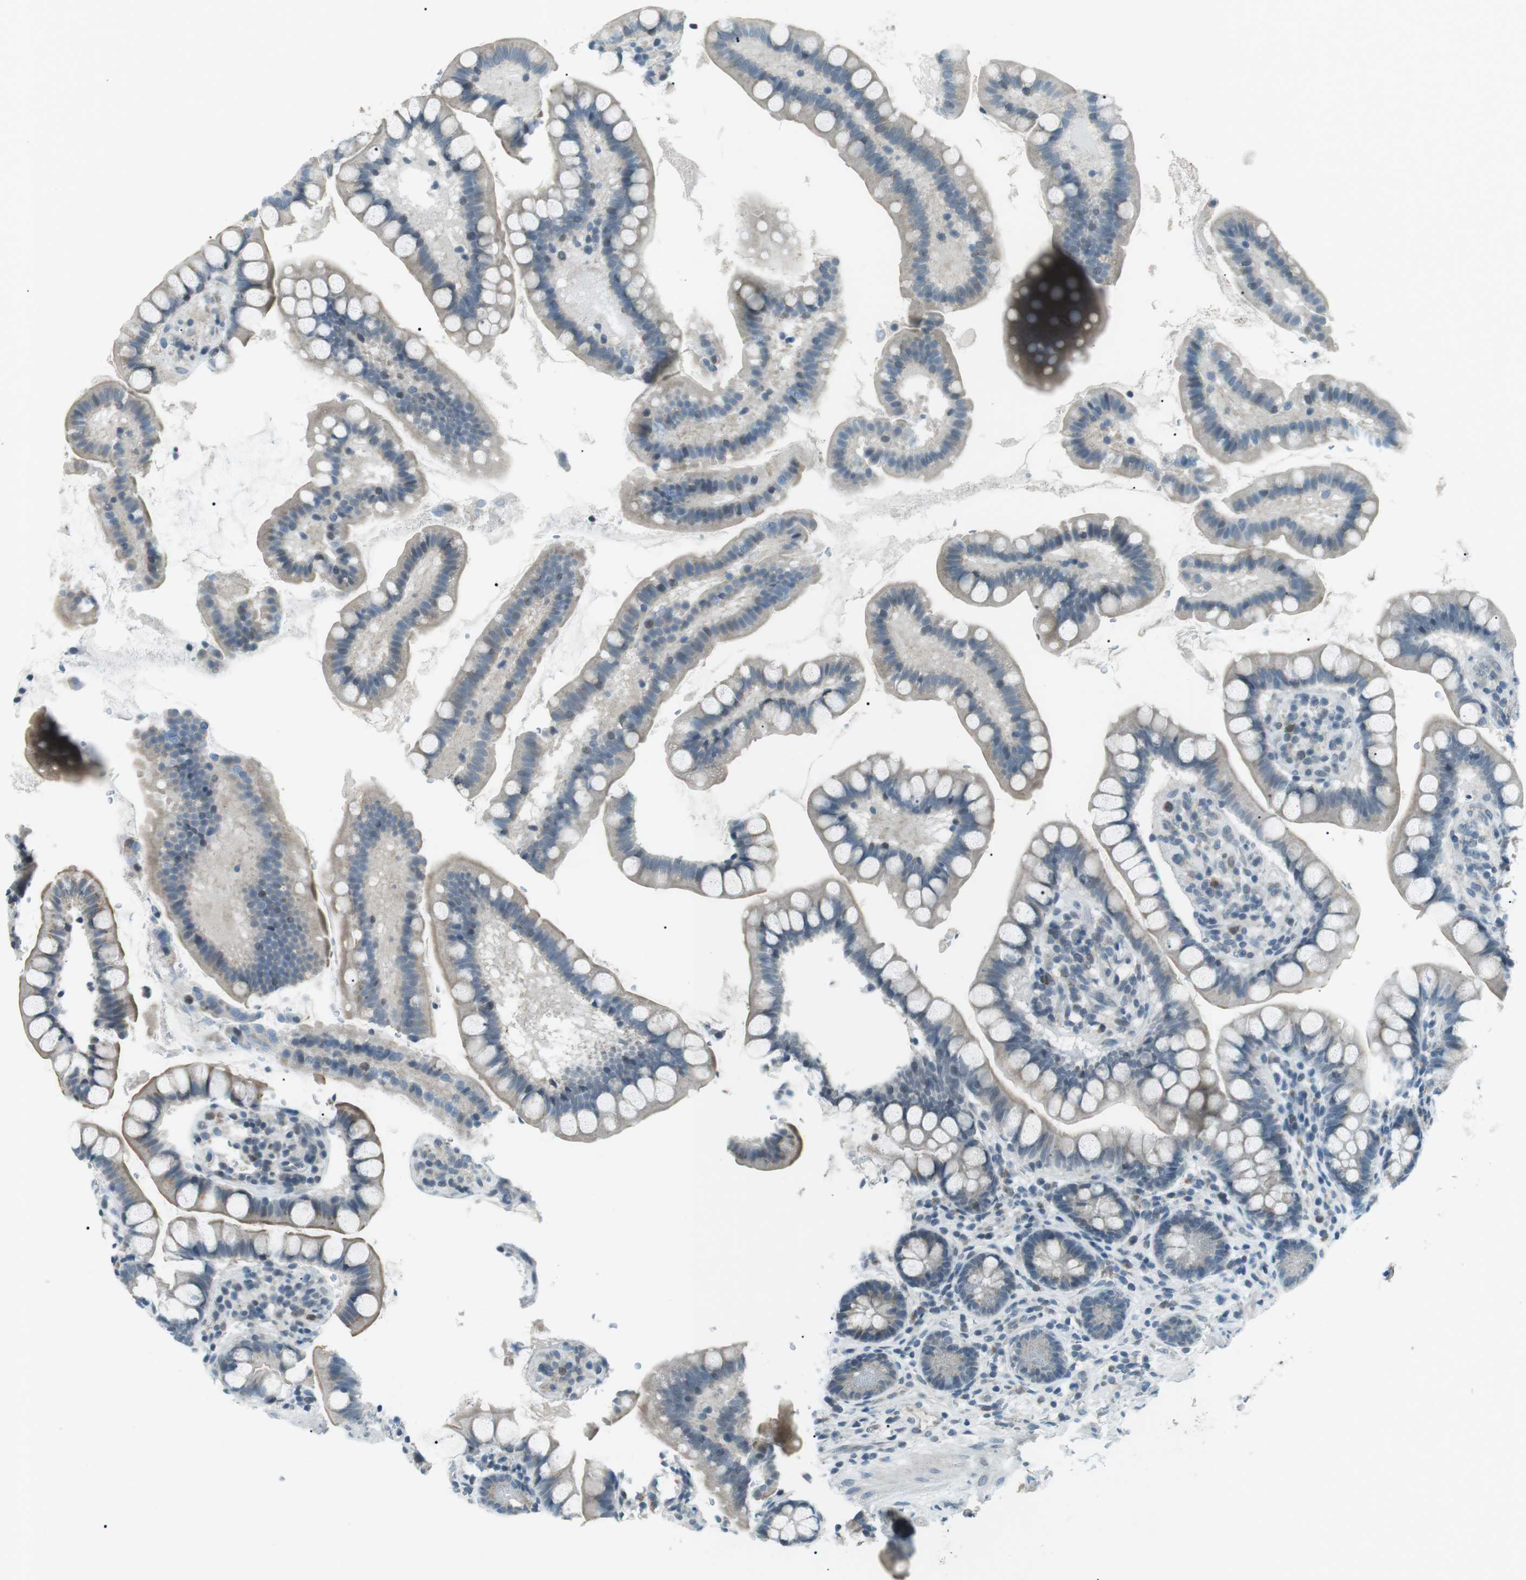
{"staining": {"intensity": "negative", "quantity": "none", "location": "none"}, "tissue": "small intestine", "cell_type": "Glandular cells", "image_type": "normal", "snomed": [{"axis": "morphology", "description": "Normal tissue, NOS"}, {"axis": "topography", "description": "Small intestine"}], "caption": "Small intestine stained for a protein using IHC exhibits no positivity glandular cells.", "gene": "ENSG00000289724", "patient": {"sex": "female", "age": 84}}